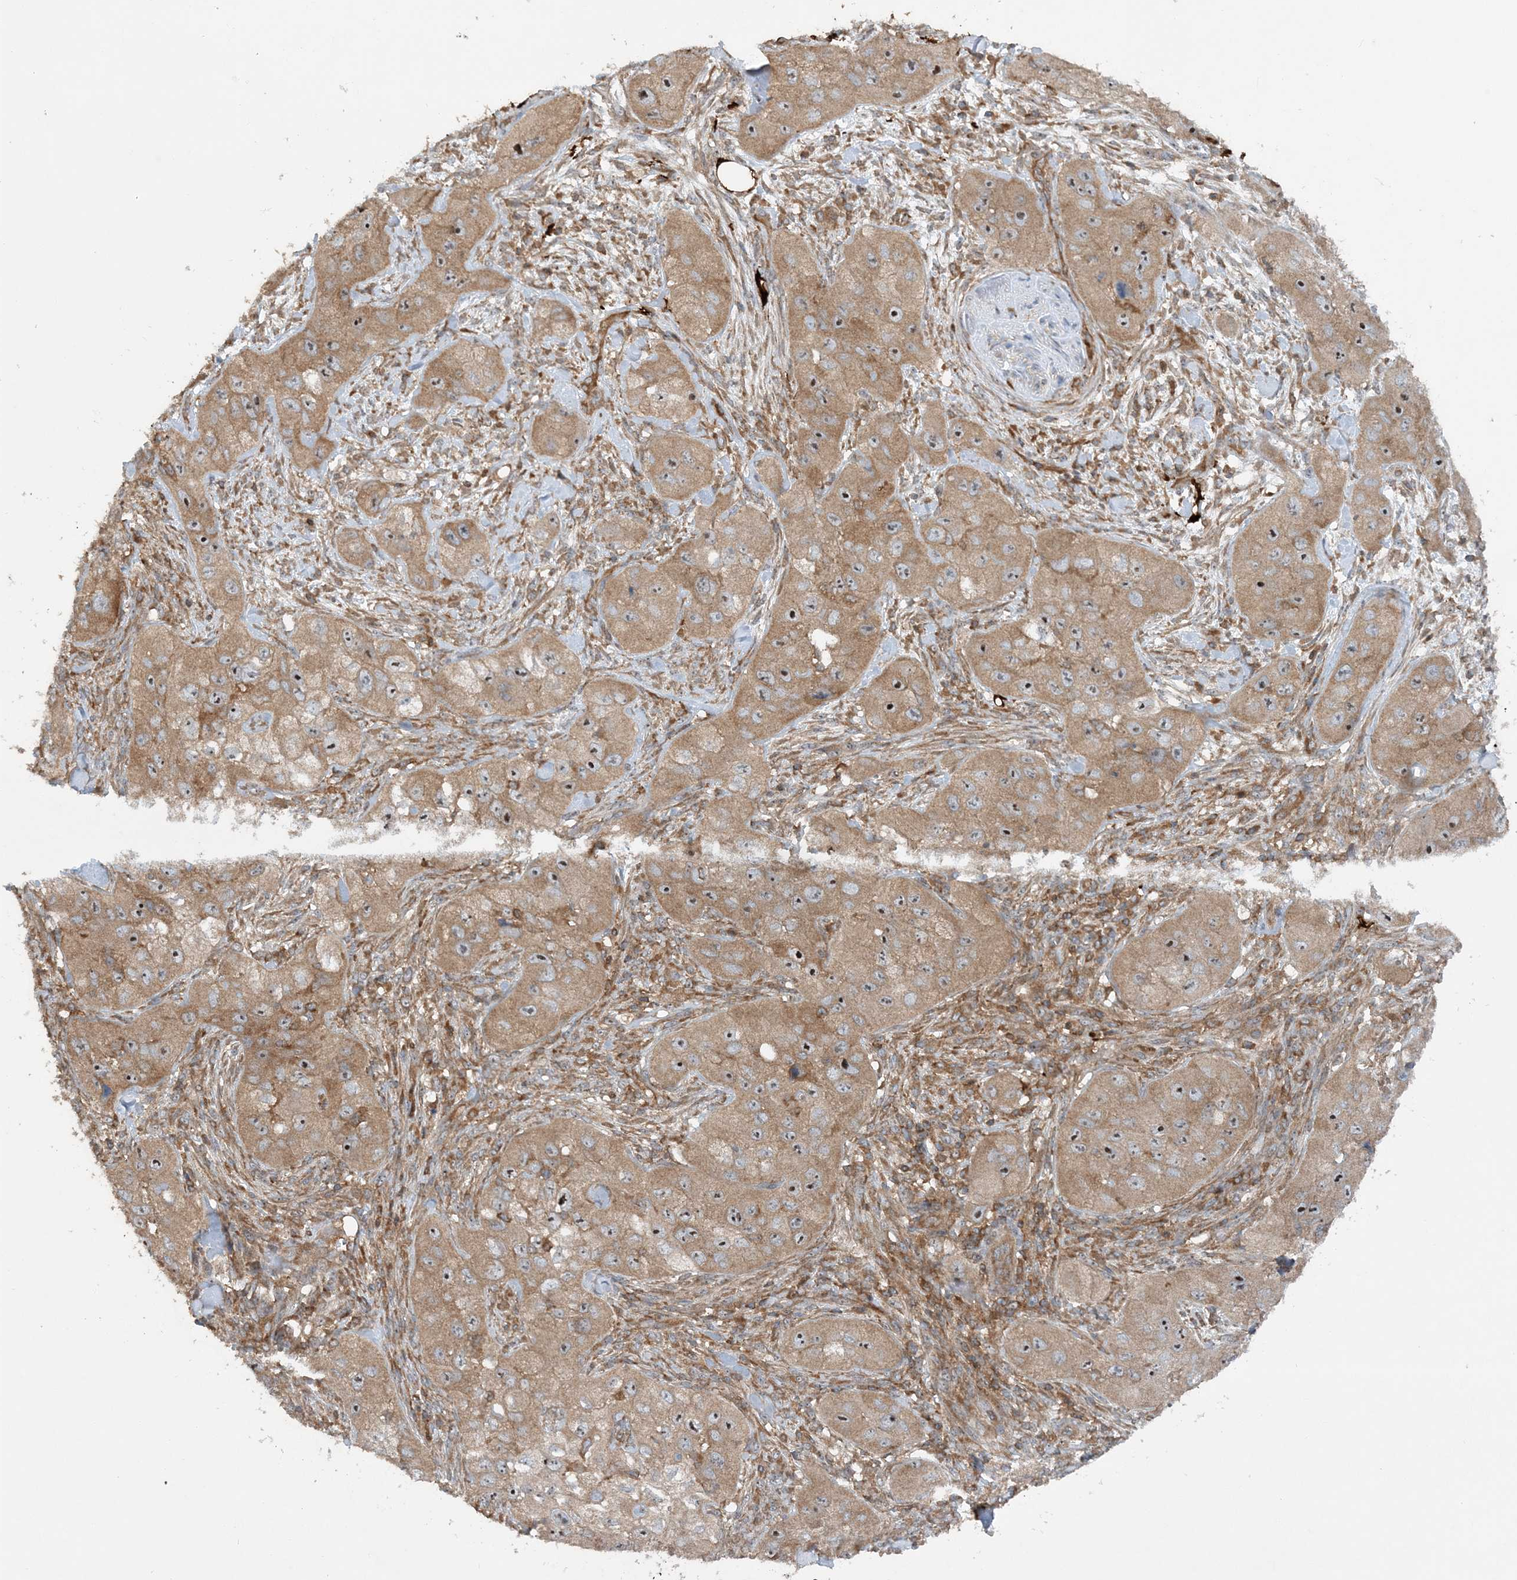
{"staining": {"intensity": "moderate", "quantity": ">75%", "location": "cytoplasmic/membranous"}, "tissue": "skin cancer", "cell_type": "Tumor cells", "image_type": "cancer", "snomed": [{"axis": "morphology", "description": "Squamous cell carcinoma, NOS"}, {"axis": "topography", "description": "Skin"}, {"axis": "topography", "description": "Subcutis"}], "caption": "Tumor cells reveal moderate cytoplasmic/membranous staining in approximately >75% of cells in skin cancer (squamous cell carcinoma).", "gene": "ACAP2", "patient": {"sex": "male", "age": 73}}